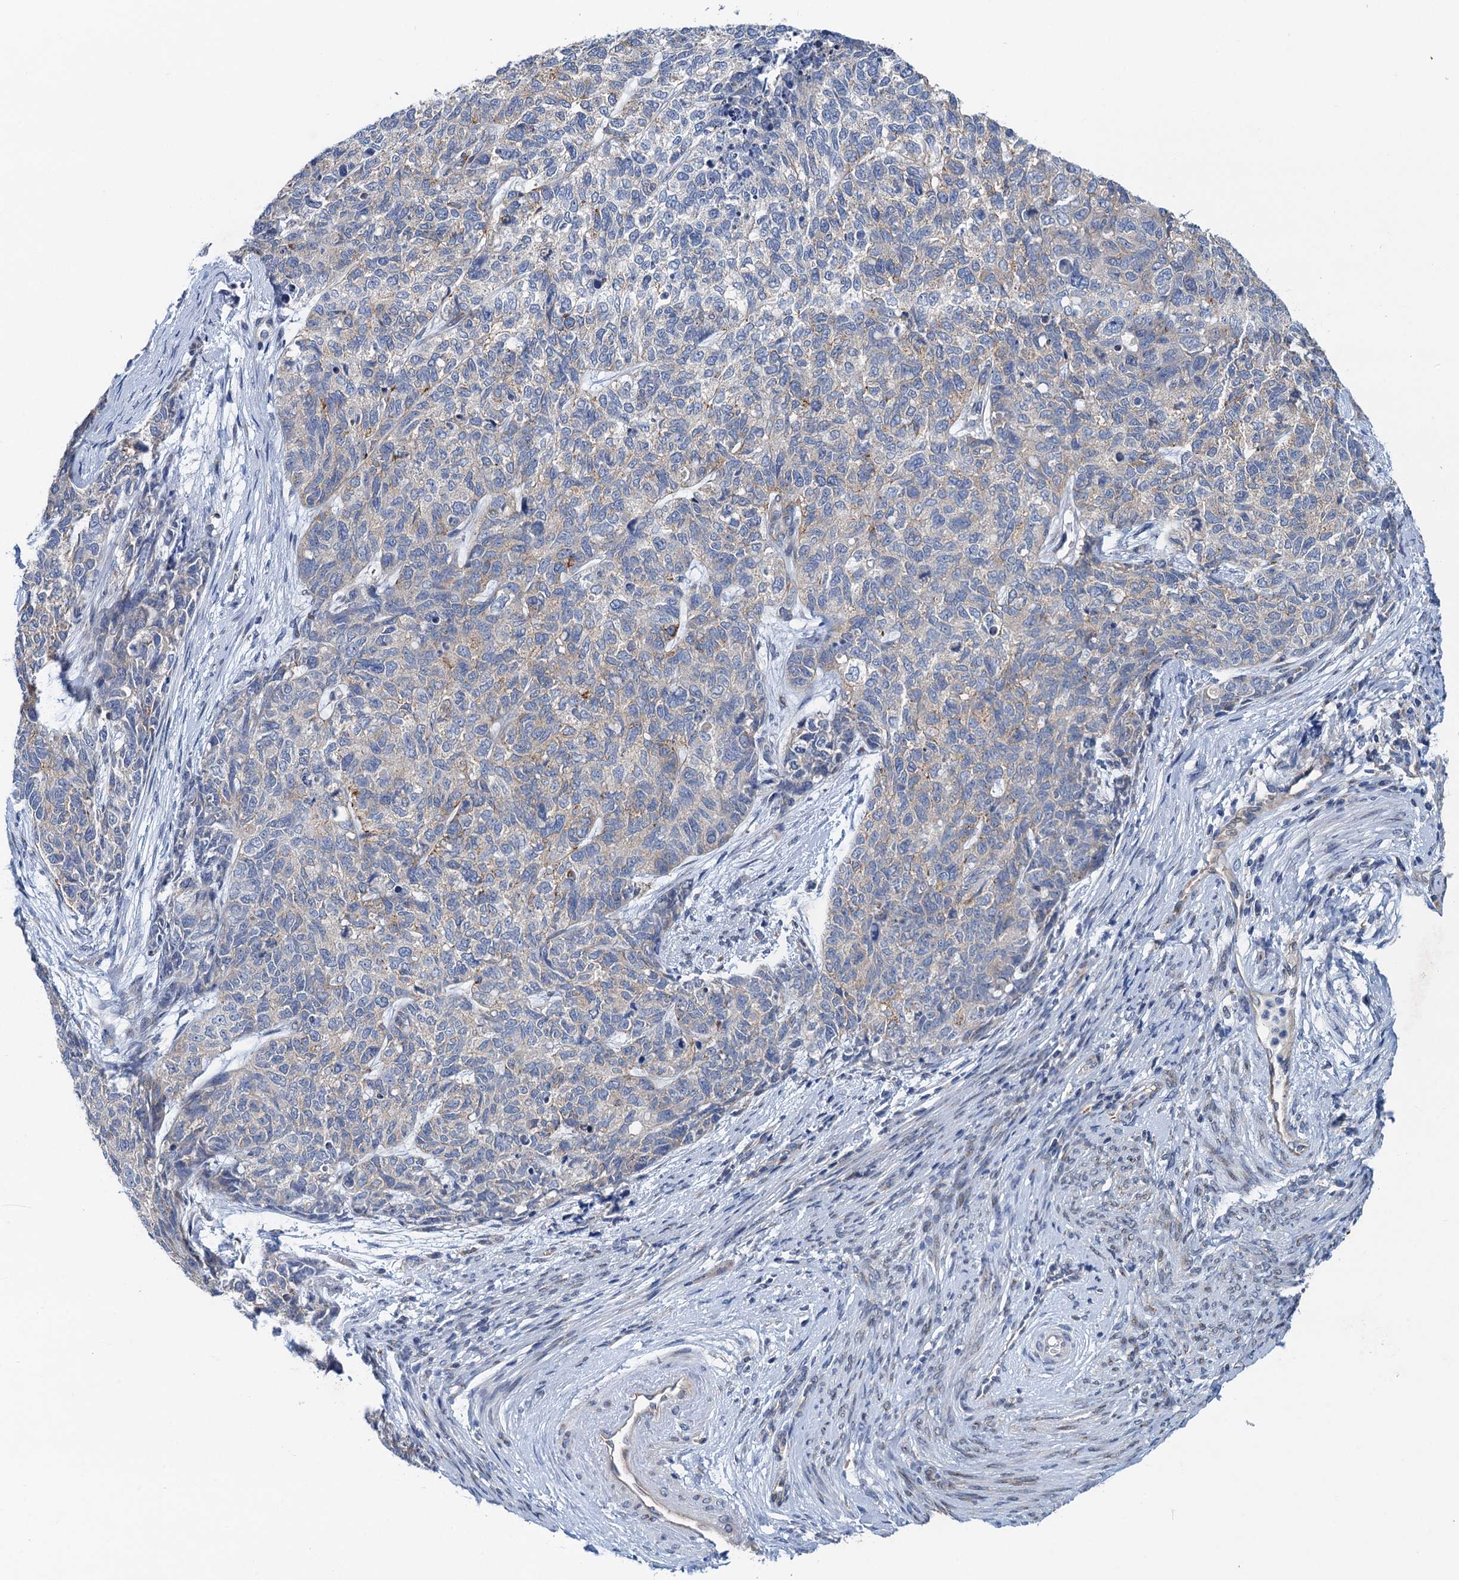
{"staining": {"intensity": "moderate", "quantity": "<25%", "location": "cytoplasmic/membranous"}, "tissue": "cervical cancer", "cell_type": "Tumor cells", "image_type": "cancer", "snomed": [{"axis": "morphology", "description": "Squamous cell carcinoma, NOS"}, {"axis": "topography", "description": "Cervix"}], "caption": "DAB (3,3'-diaminobenzidine) immunohistochemical staining of human cervical squamous cell carcinoma reveals moderate cytoplasmic/membranous protein positivity in approximately <25% of tumor cells.", "gene": "NBEA", "patient": {"sex": "female", "age": 63}}